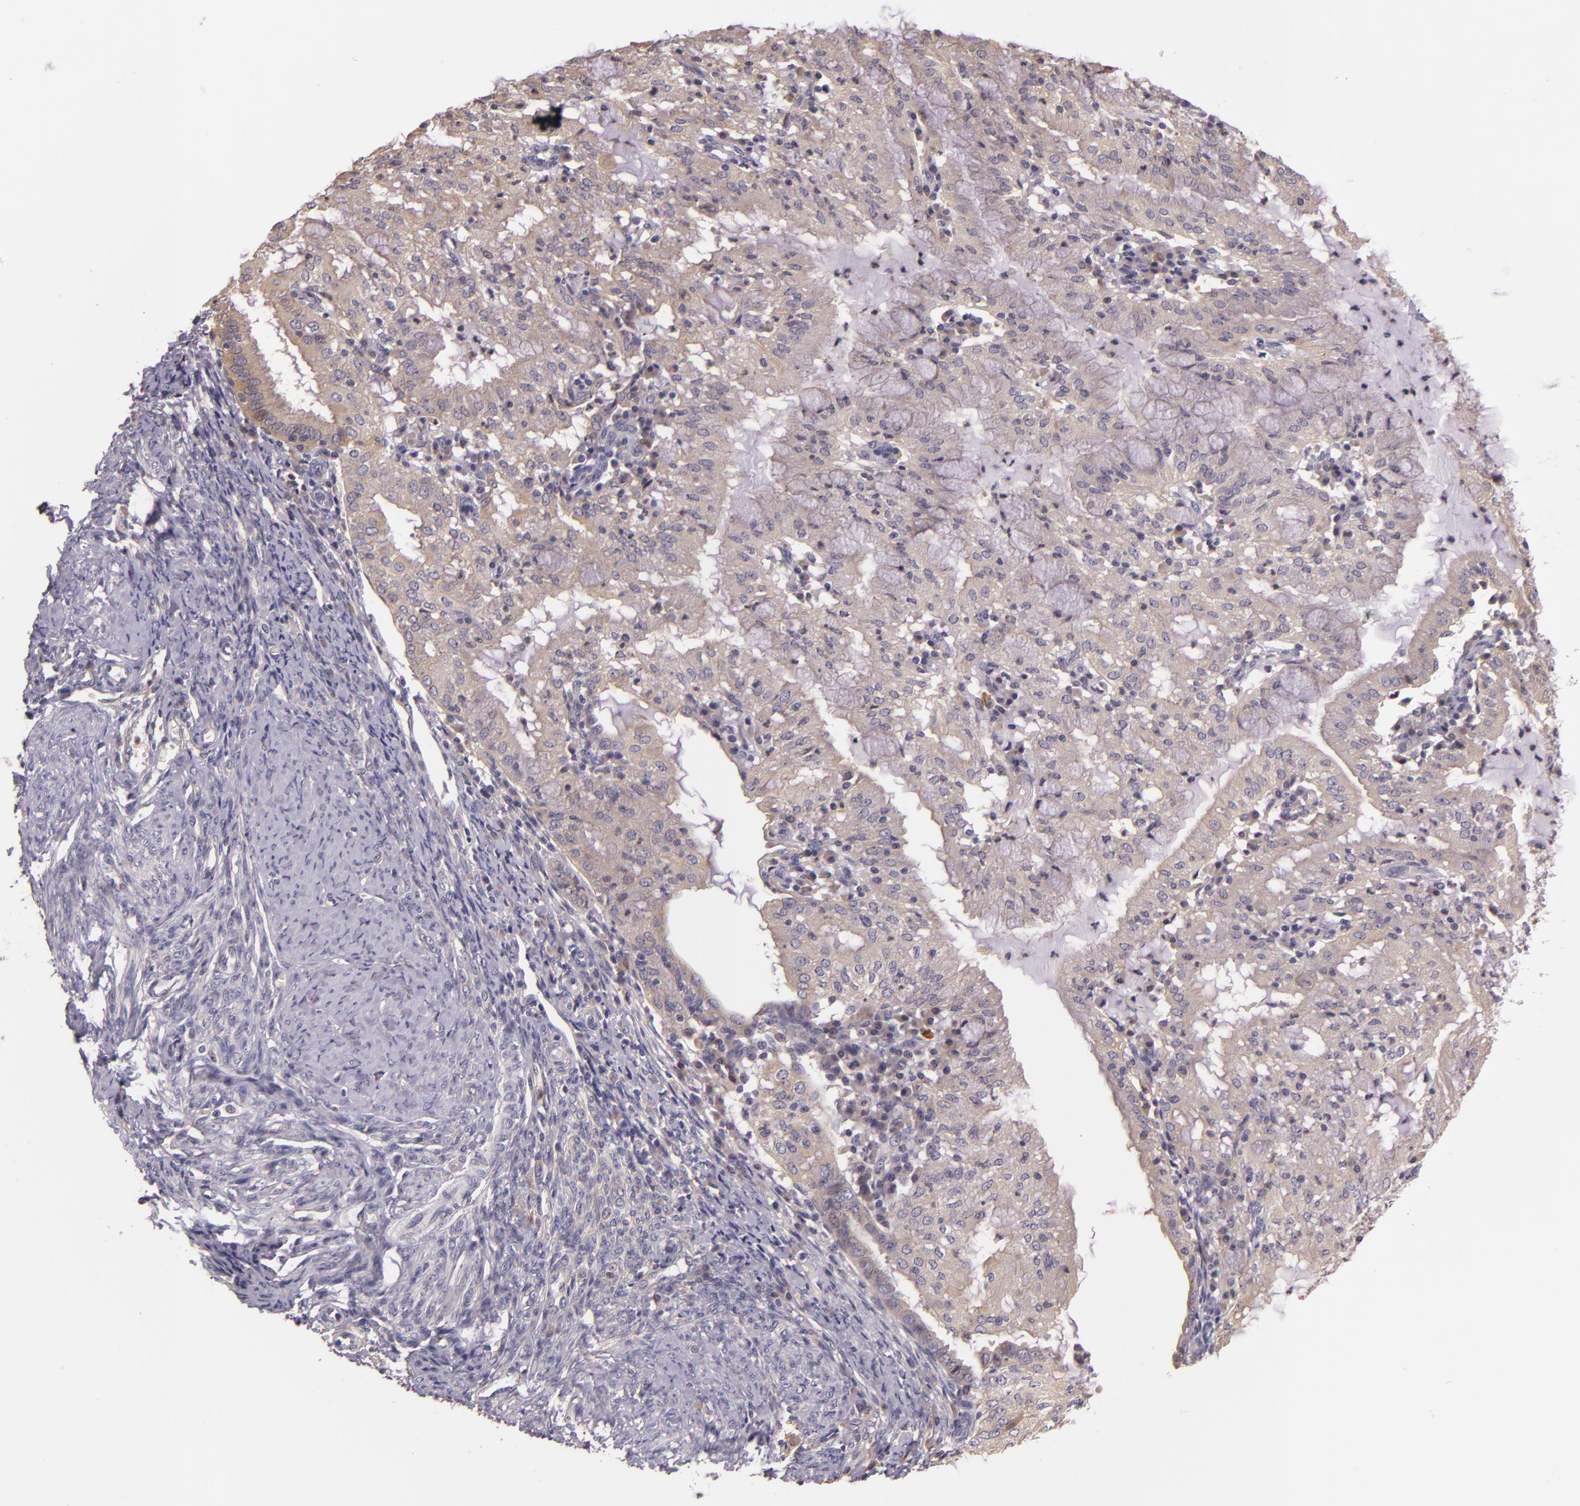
{"staining": {"intensity": "weak", "quantity": "<25%", "location": "cytoplasmic/membranous"}, "tissue": "endometrial cancer", "cell_type": "Tumor cells", "image_type": "cancer", "snomed": [{"axis": "morphology", "description": "Adenocarcinoma, NOS"}, {"axis": "topography", "description": "Endometrium"}], "caption": "This histopathology image is of endometrial adenocarcinoma stained with immunohistochemistry to label a protein in brown with the nuclei are counter-stained blue. There is no expression in tumor cells.", "gene": "ARMH4", "patient": {"sex": "female", "age": 63}}